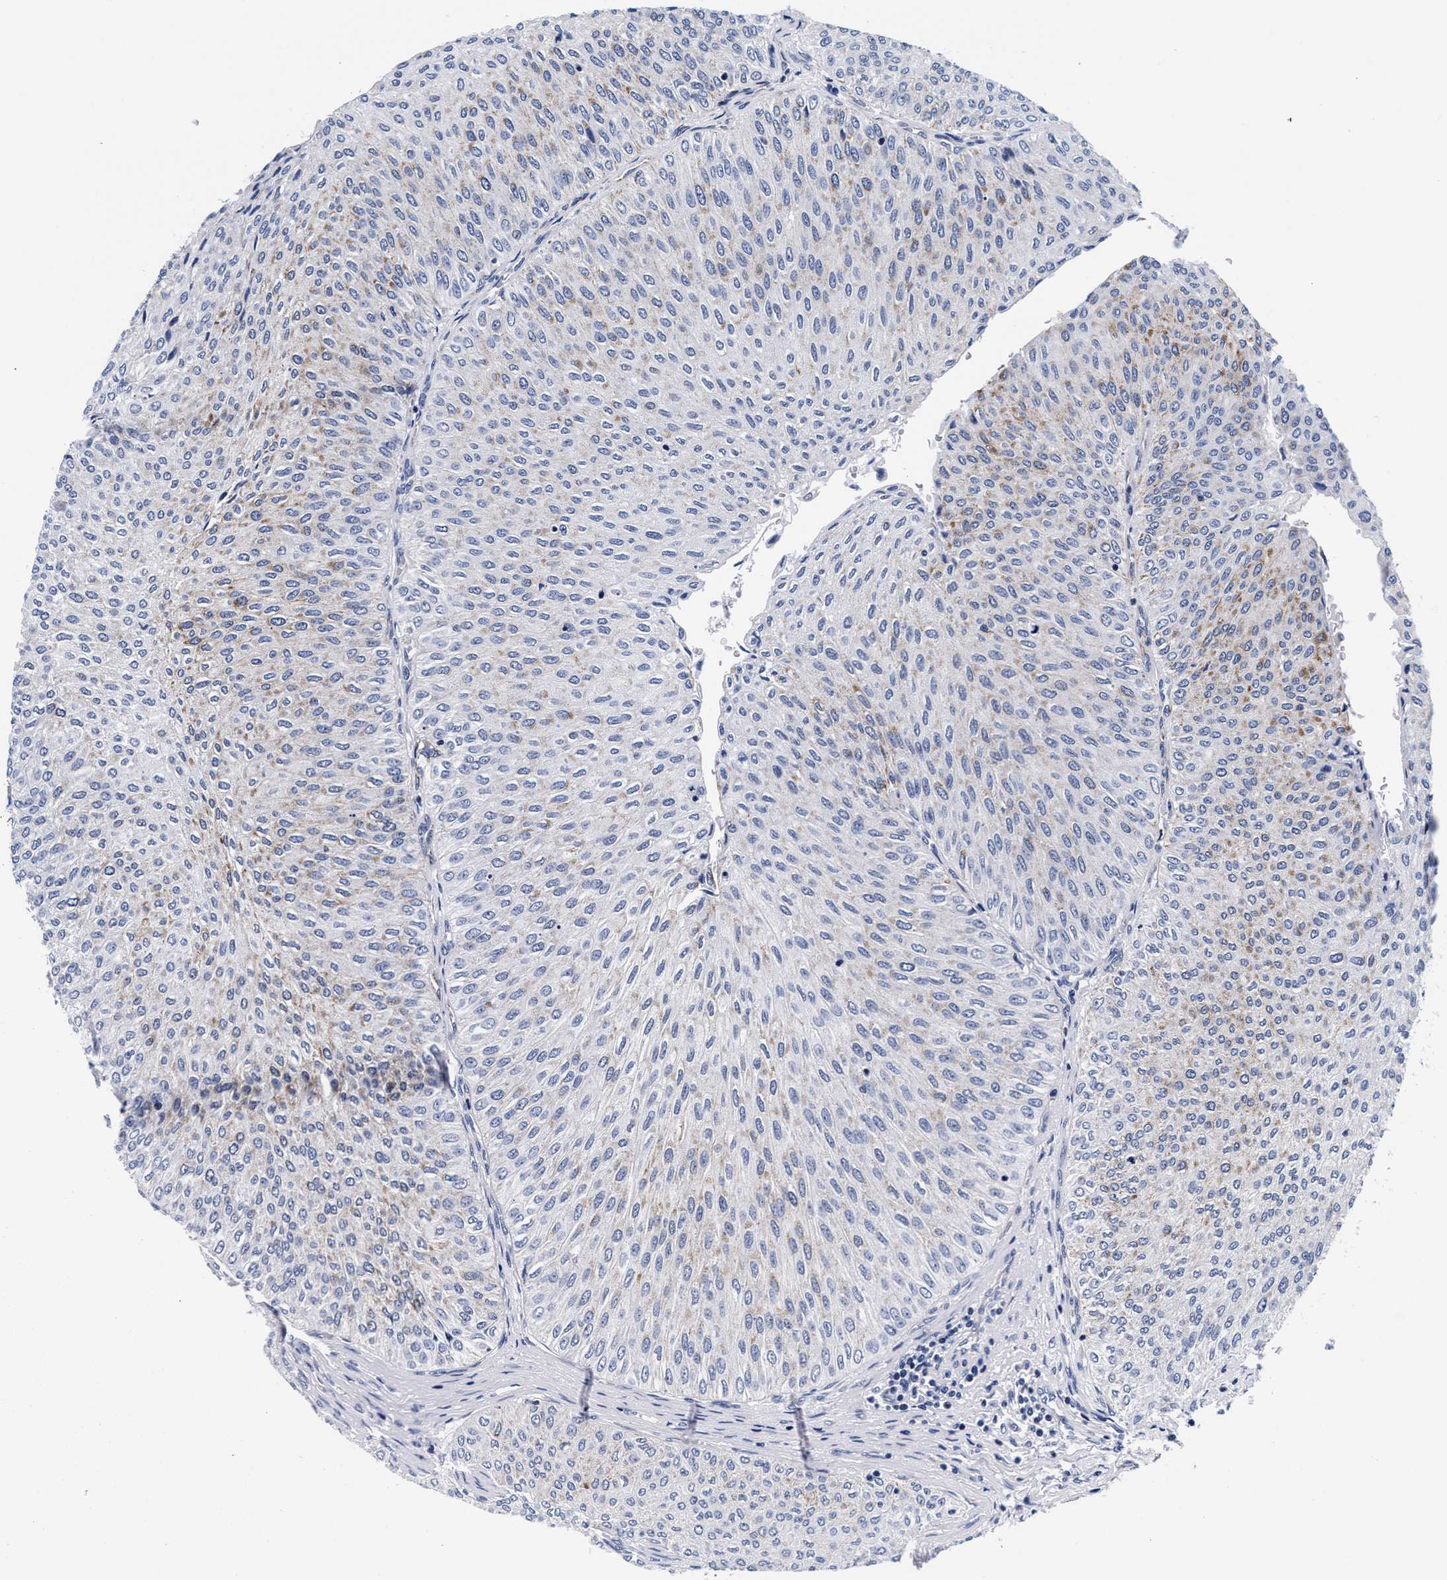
{"staining": {"intensity": "moderate", "quantity": "<25%", "location": "cytoplasmic/membranous"}, "tissue": "urothelial cancer", "cell_type": "Tumor cells", "image_type": "cancer", "snomed": [{"axis": "morphology", "description": "Urothelial carcinoma, Low grade"}, {"axis": "topography", "description": "Urinary bladder"}], "caption": "Immunohistochemical staining of urothelial cancer reveals low levels of moderate cytoplasmic/membranous protein positivity in about <25% of tumor cells.", "gene": "RAB3B", "patient": {"sex": "male", "age": 78}}